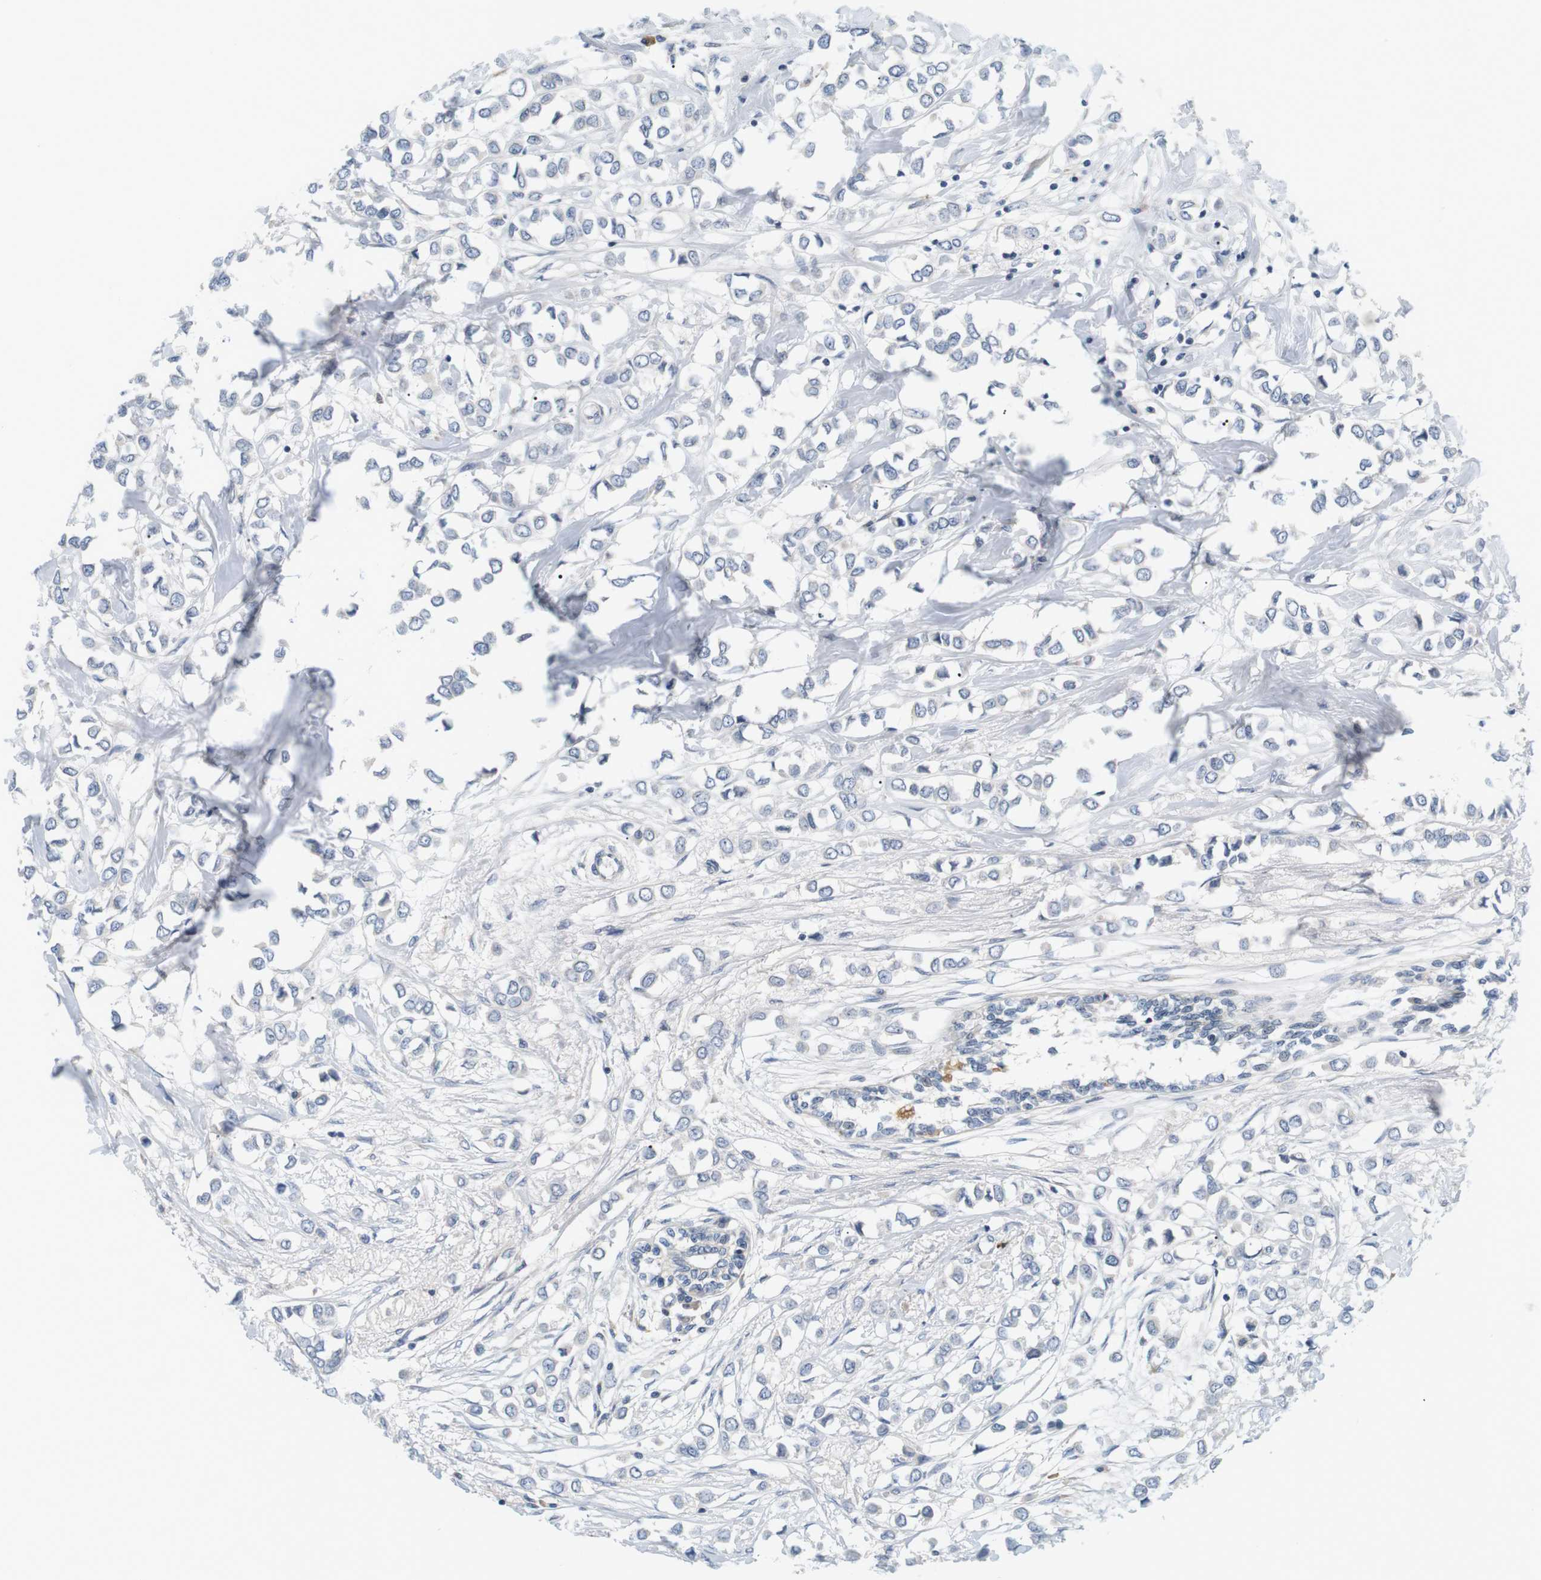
{"staining": {"intensity": "negative", "quantity": "none", "location": "none"}, "tissue": "breast cancer", "cell_type": "Tumor cells", "image_type": "cancer", "snomed": [{"axis": "morphology", "description": "Lobular carcinoma"}, {"axis": "topography", "description": "Breast"}], "caption": "Histopathology image shows no significant protein expression in tumor cells of breast cancer (lobular carcinoma).", "gene": "EVA1C", "patient": {"sex": "female", "age": 51}}